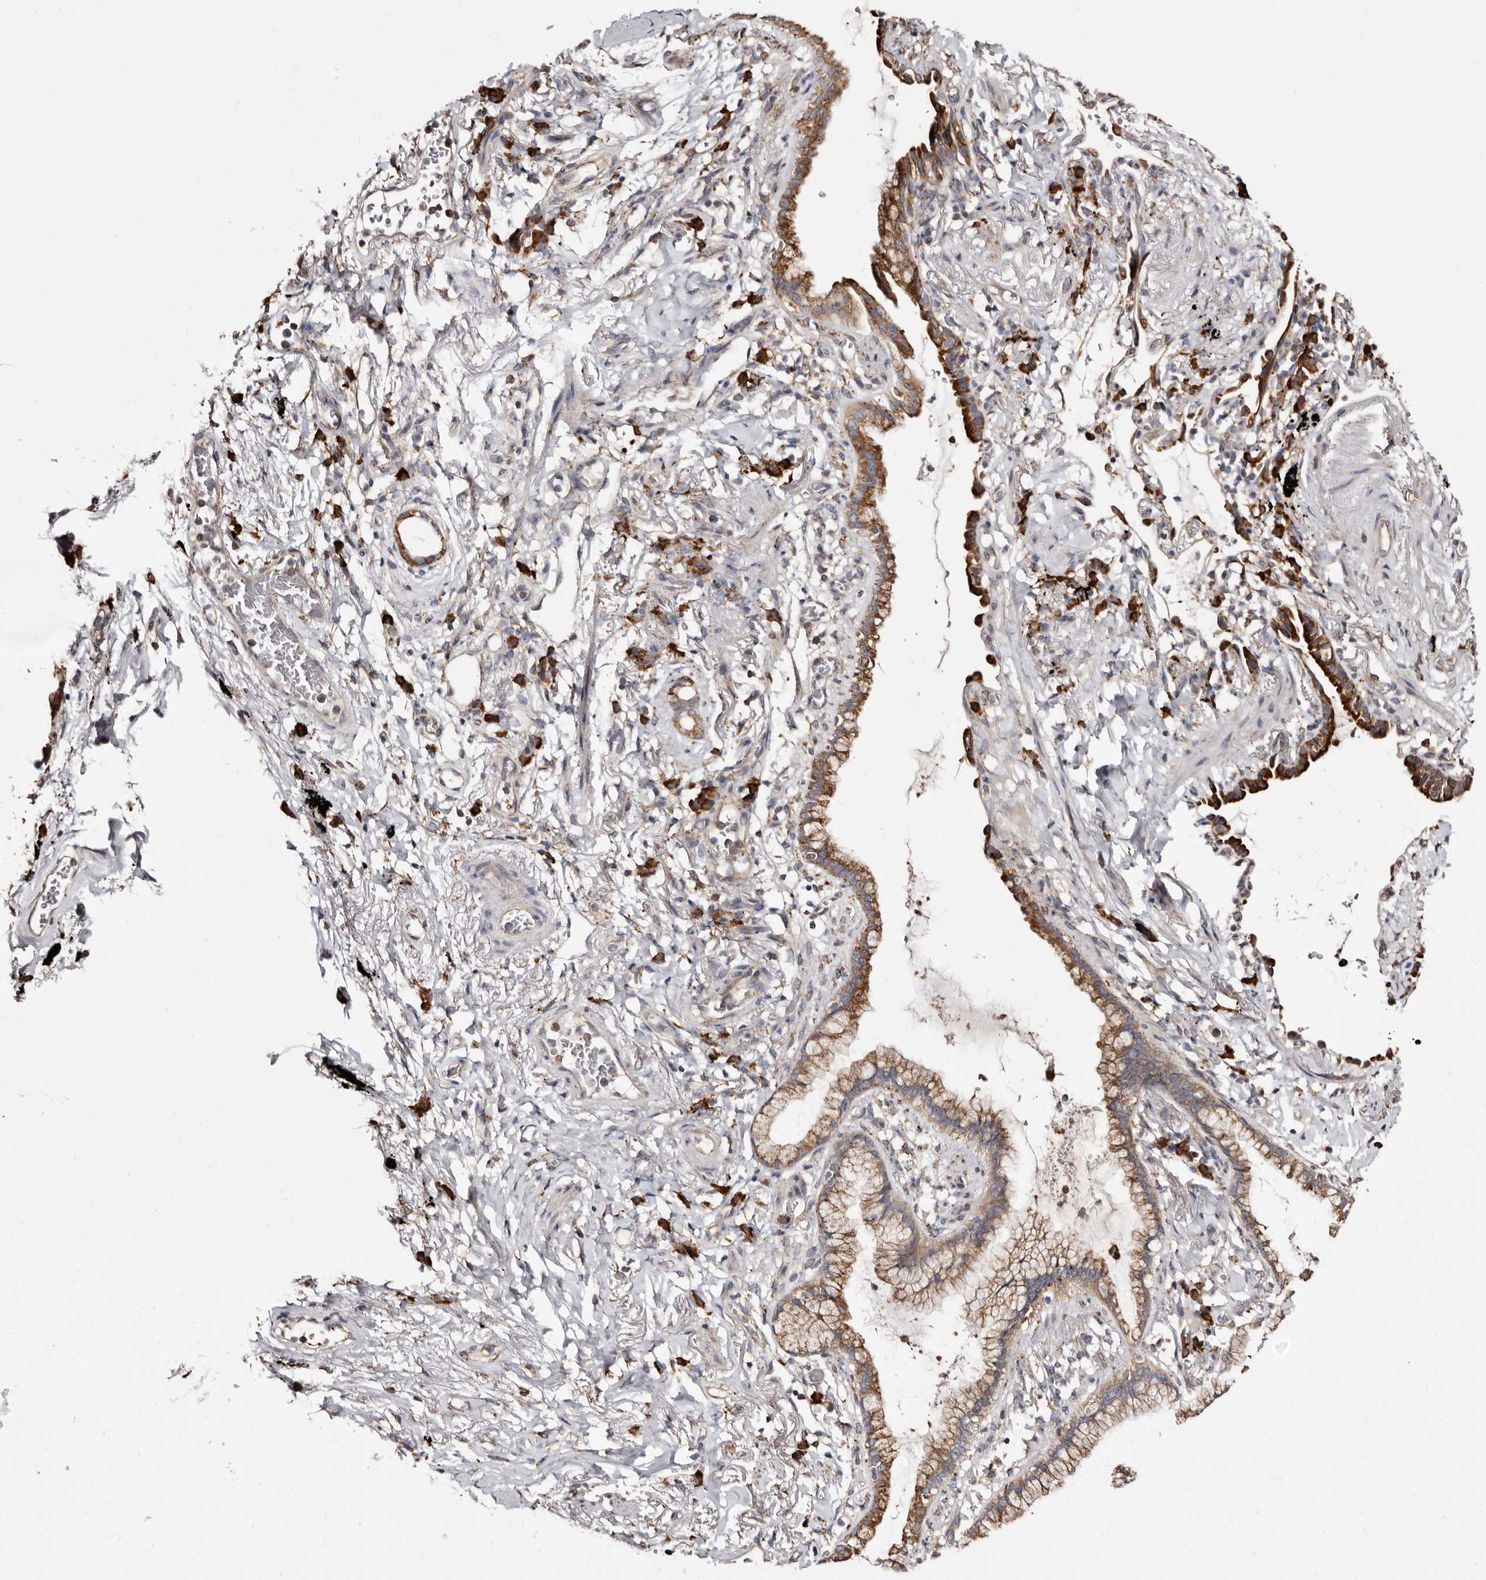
{"staining": {"intensity": "moderate", "quantity": ">75%", "location": "cytoplasmic/membranous"}, "tissue": "lung cancer", "cell_type": "Tumor cells", "image_type": "cancer", "snomed": [{"axis": "morphology", "description": "Adenocarcinoma, NOS"}, {"axis": "topography", "description": "Lung"}], "caption": "Immunohistochemical staining of human lung adenocarcinoma exhibits moderate cytoplasmic/membranous protein staining in approximately >75% of tumor cells.", "gene": "ACBD6", "patient": {"sex": "female", "age": 70}}